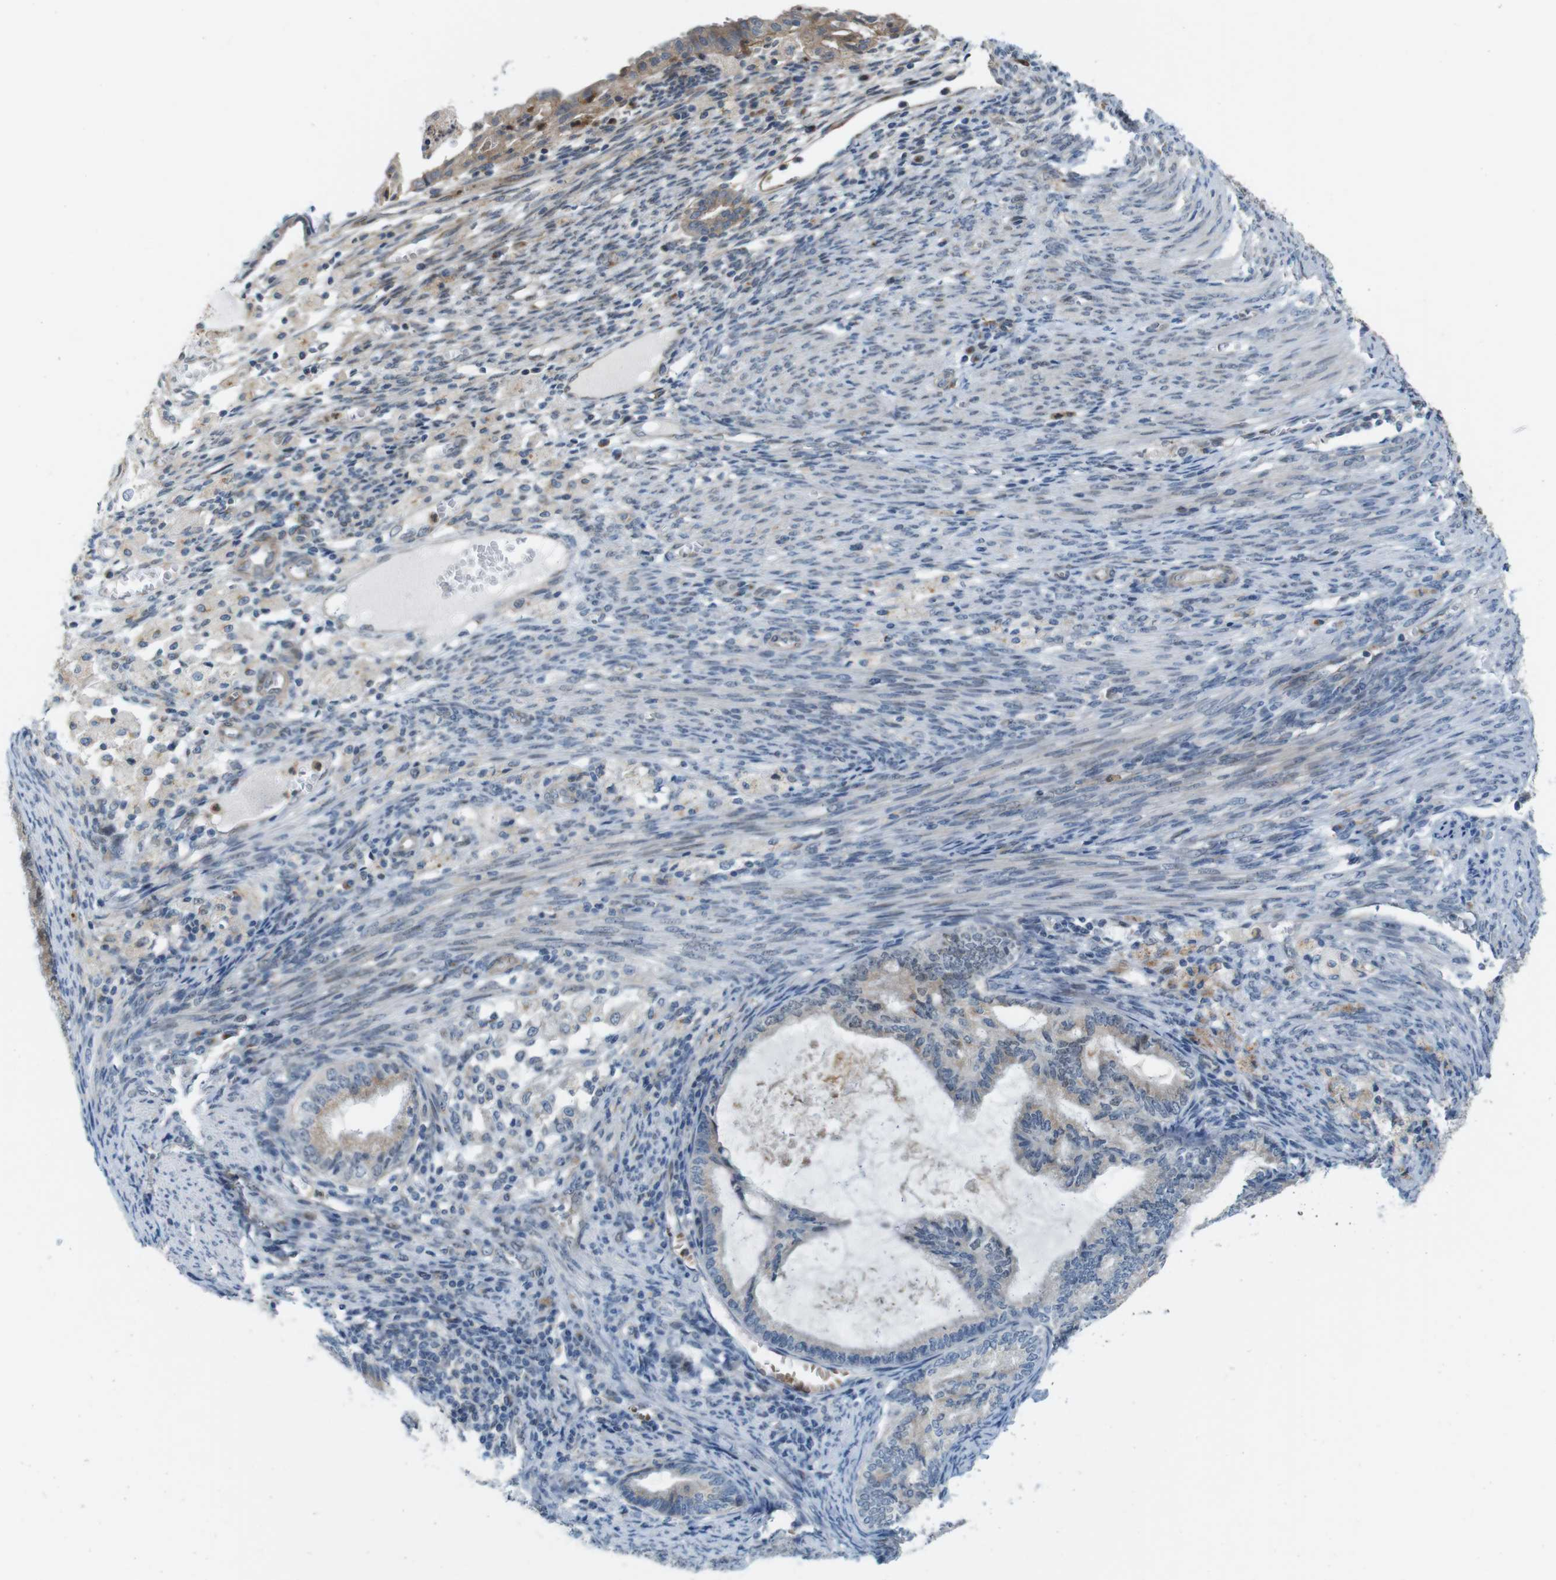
{"staining": {"intensity": "weak", "quantity": "25%-75%", "location": "cytoplasmic/membranous"}, "tissue": "cervical cancer", "cell_type": "Tumor cells", "image_type": "cancer", "snomed": [{"axis": "morphology", "description": "Normal tissue, NOS"}, {"axis": "morphology", "description": "Adenocarcinoma, NOS"}, {"axis": "topography", "description": "Cervix"}, {"axis": "topography", "description": "Endometrium"}], "caption": "A brown stain labels weak cytoplasmic/membranous positivity of a protein in adenocarcinoma (cervical) tumor cells.", "gene": "SKI", "patient": {"sex": "female", "age": 86}}